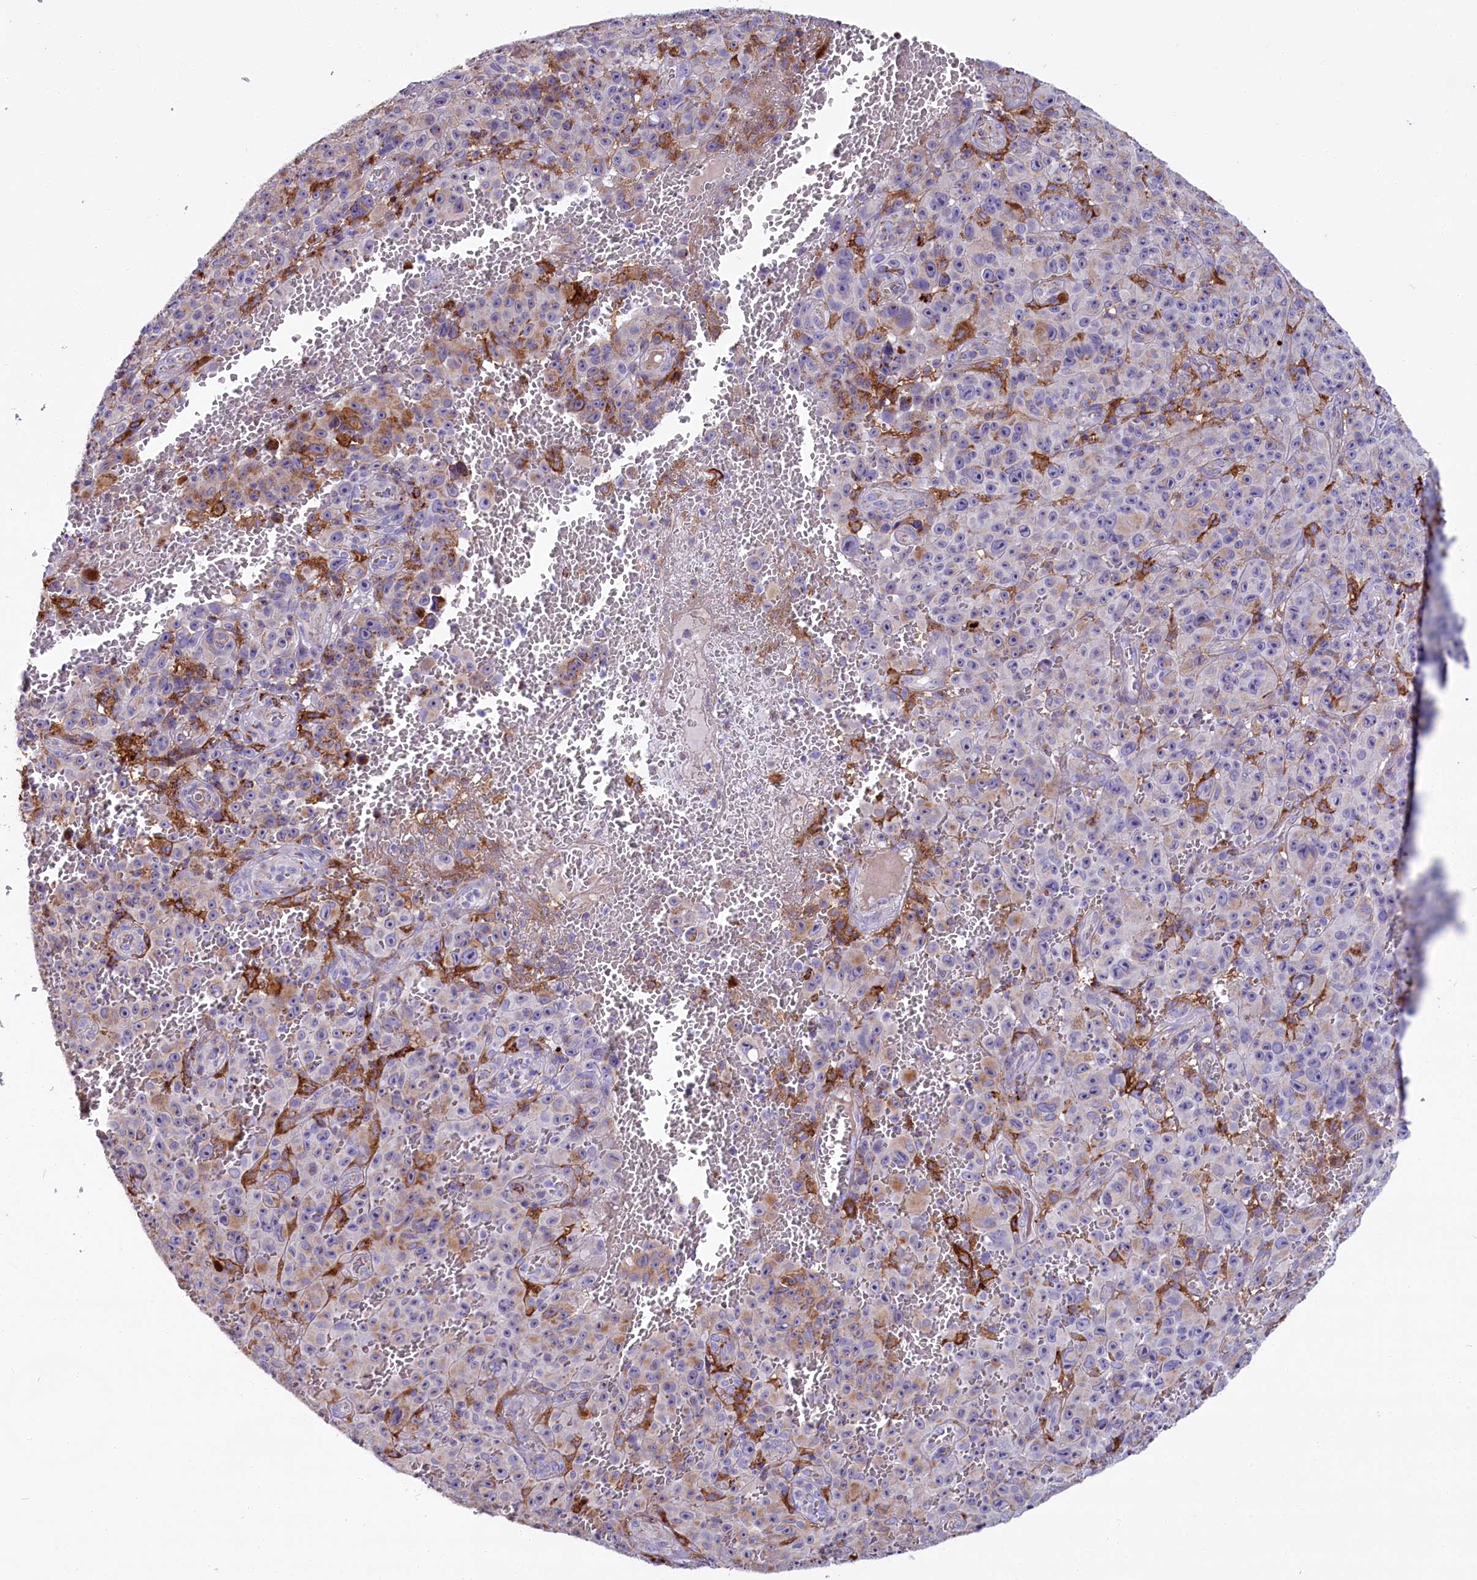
{"staining": {"intensity": "negative", "quantity": "none", "location": "none"}, "tissue": "melanoma", "cell_type": "Tumor cells", "image_type": "cancer", "snomed": [{"axis": "morphology", "description": "Malignant melanoma, NOS"}, {"axis": "topography", "description": "Skin"}], "caption": "A micrograph of melanoma stained for a protein exhibits no brown staining in tumor cells.", "gene": "IL20RA", "patient": {"sex": "female", "age": 82}}